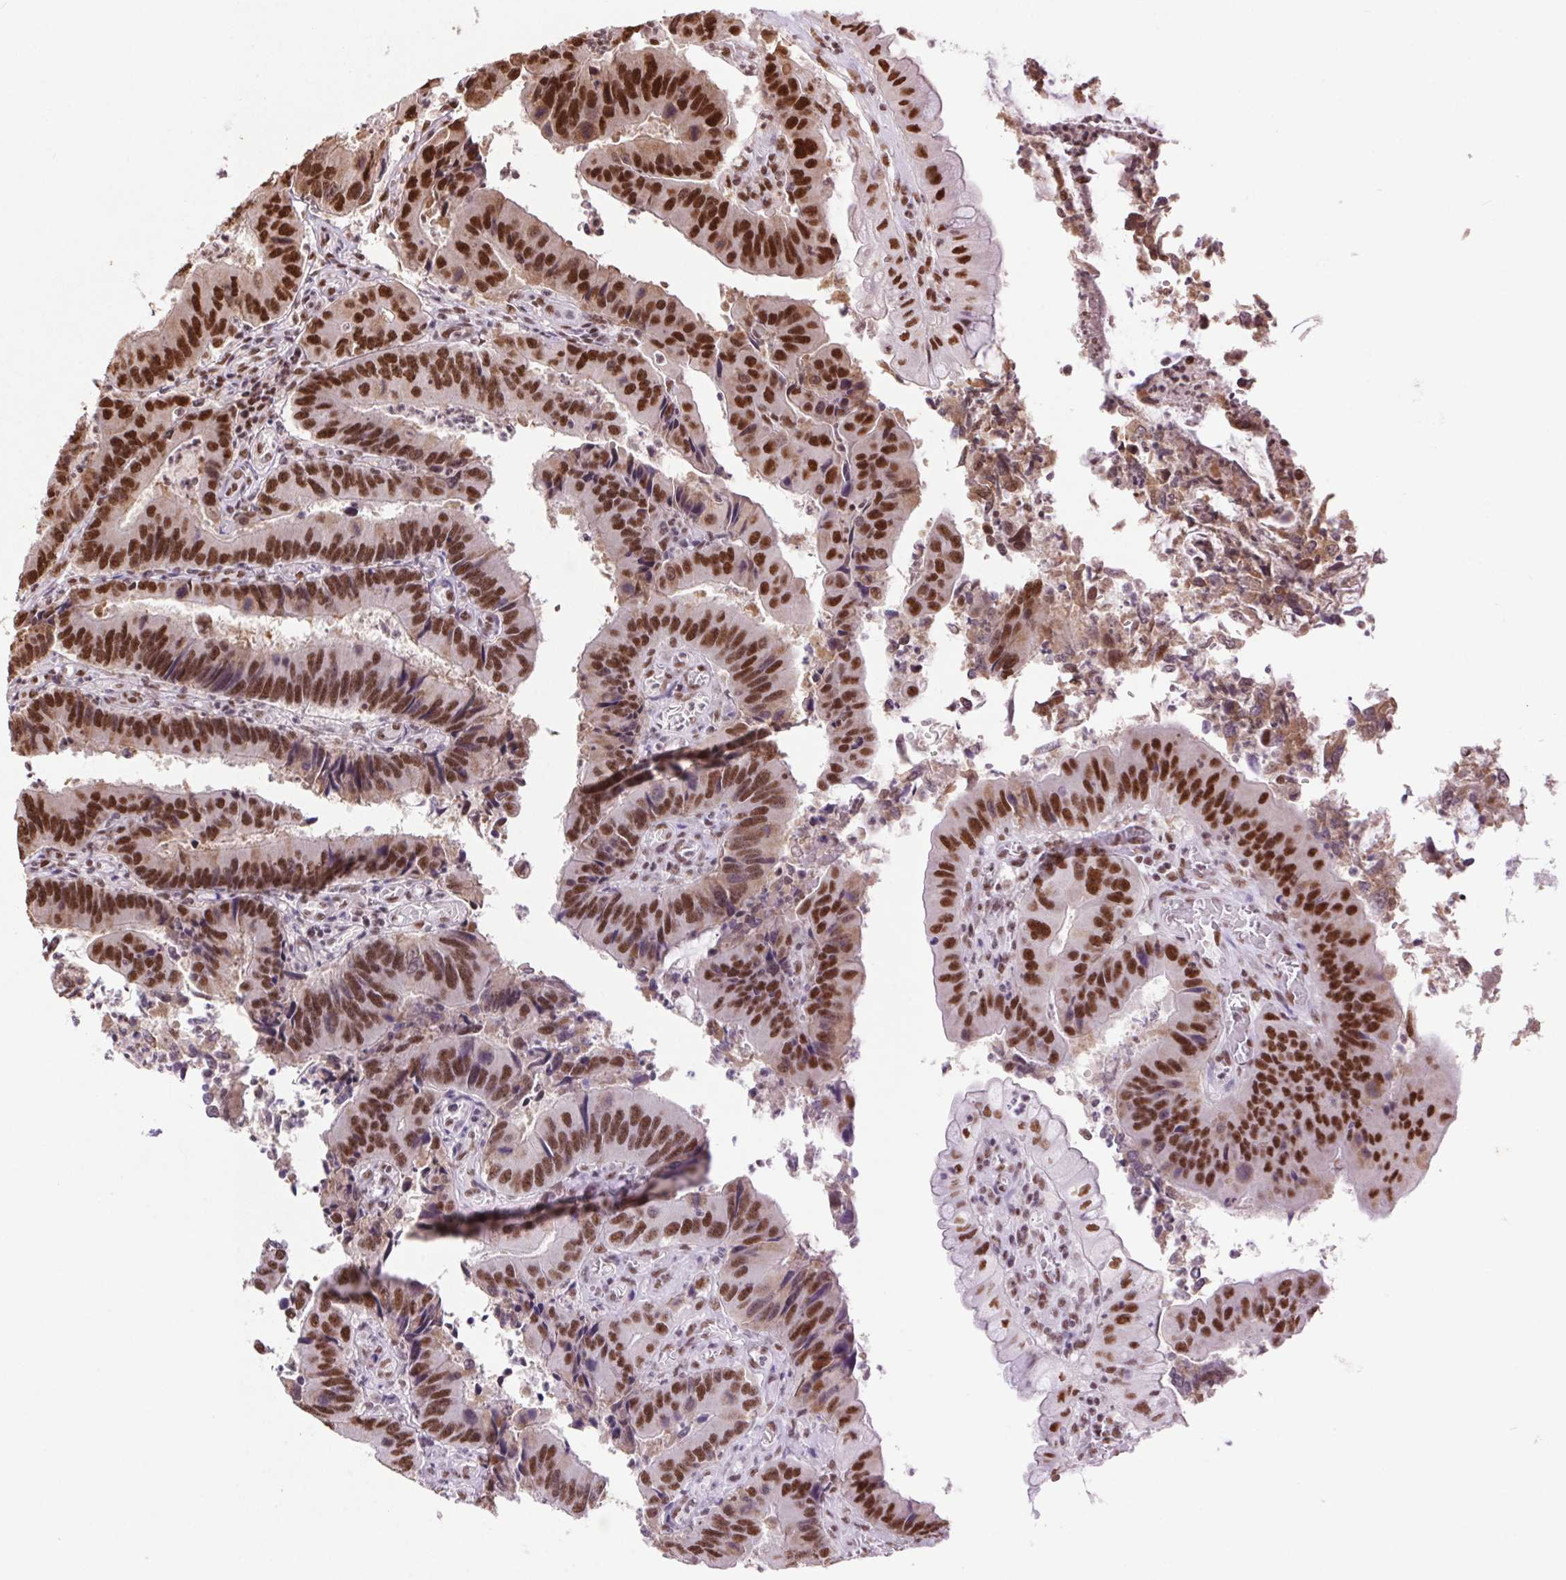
{"staining": {"intensity": "strong", "quantity": "25%-75%", "location": "nuclear"}, "tissue": "colorectal cancer", "cell_type": "Tumor cells", "image_type": "cancer", "snomed": [{"axis": "morphology", "description": "Adenocarcinoma, NOS"}, {"axis": "topography", "description": "Colon"}], "caption": "Strong nuclear protein staining is present in approximately 25%-75% of tumor cells in adenocarcinoma (colorectal). (DAB = brown stain, brightfield microscopy at high magnification).", "gene": "ZNF207", "patient": {"sex": "female", "age": 67}}